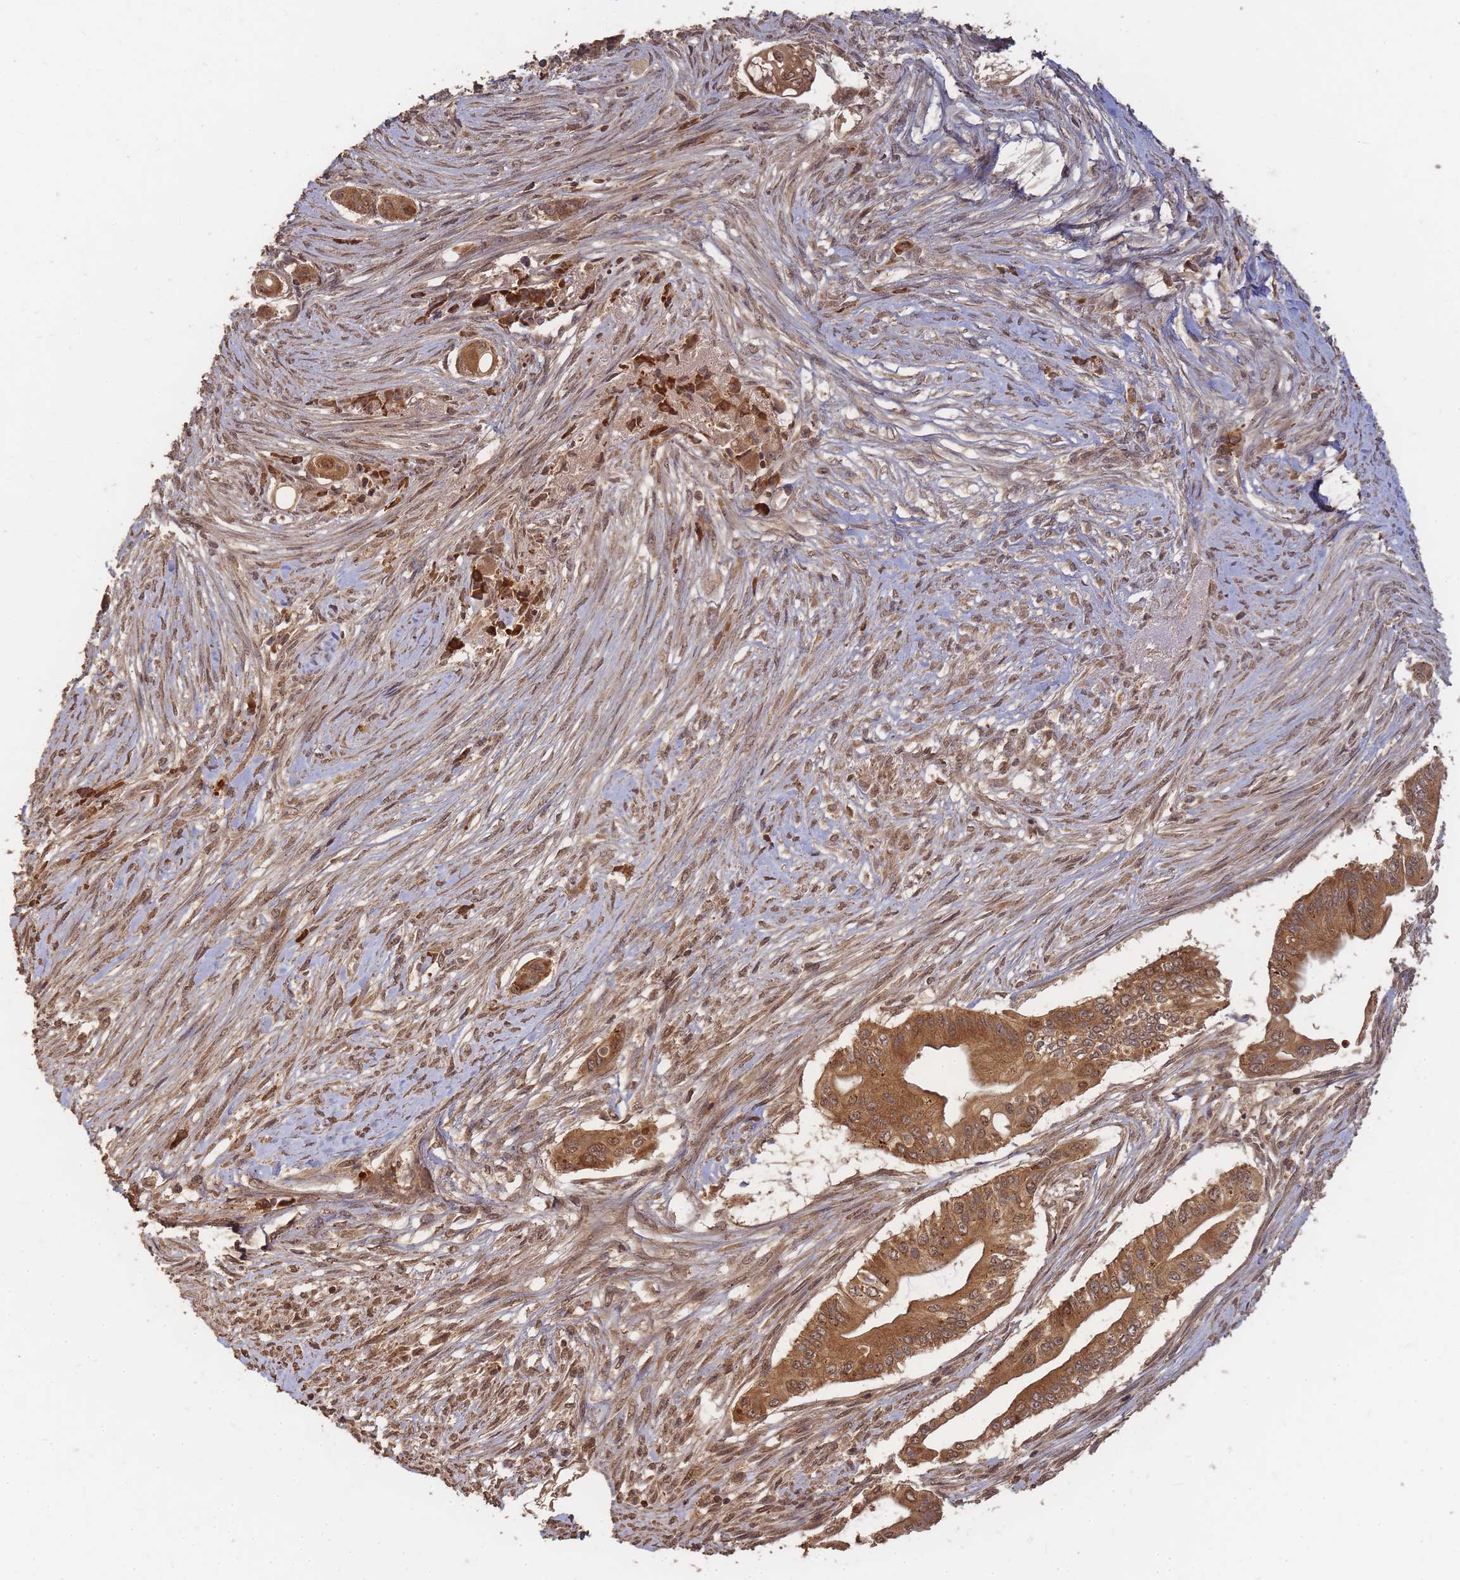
{"staining": {"intensity": "strong", "quantity": ">75%", "location": "cytoplasmic/membranous,nuclear"}, "tissue": "pancreatic cancer", "cell_type": "Tumor cells", "image_type": "cancer", "snomed": [{"axis": "morphology", "description": "Adenocarcinoma, NOS"}, {"axis": "topography", "description": "Pancreas"}], "caption": "The immunohistochemical stain shows strong cytoplasmic/membranous and nuclear positivity in tumor cells of pancreatic adenocarcinoma tissue. The protein is stained brown, and the nuclei are stained in blue (DAB IHC with brightfield microscopy, high magnification).", "gene": "ALKBH1", "patient": {"sex": "male", "age": 68}}